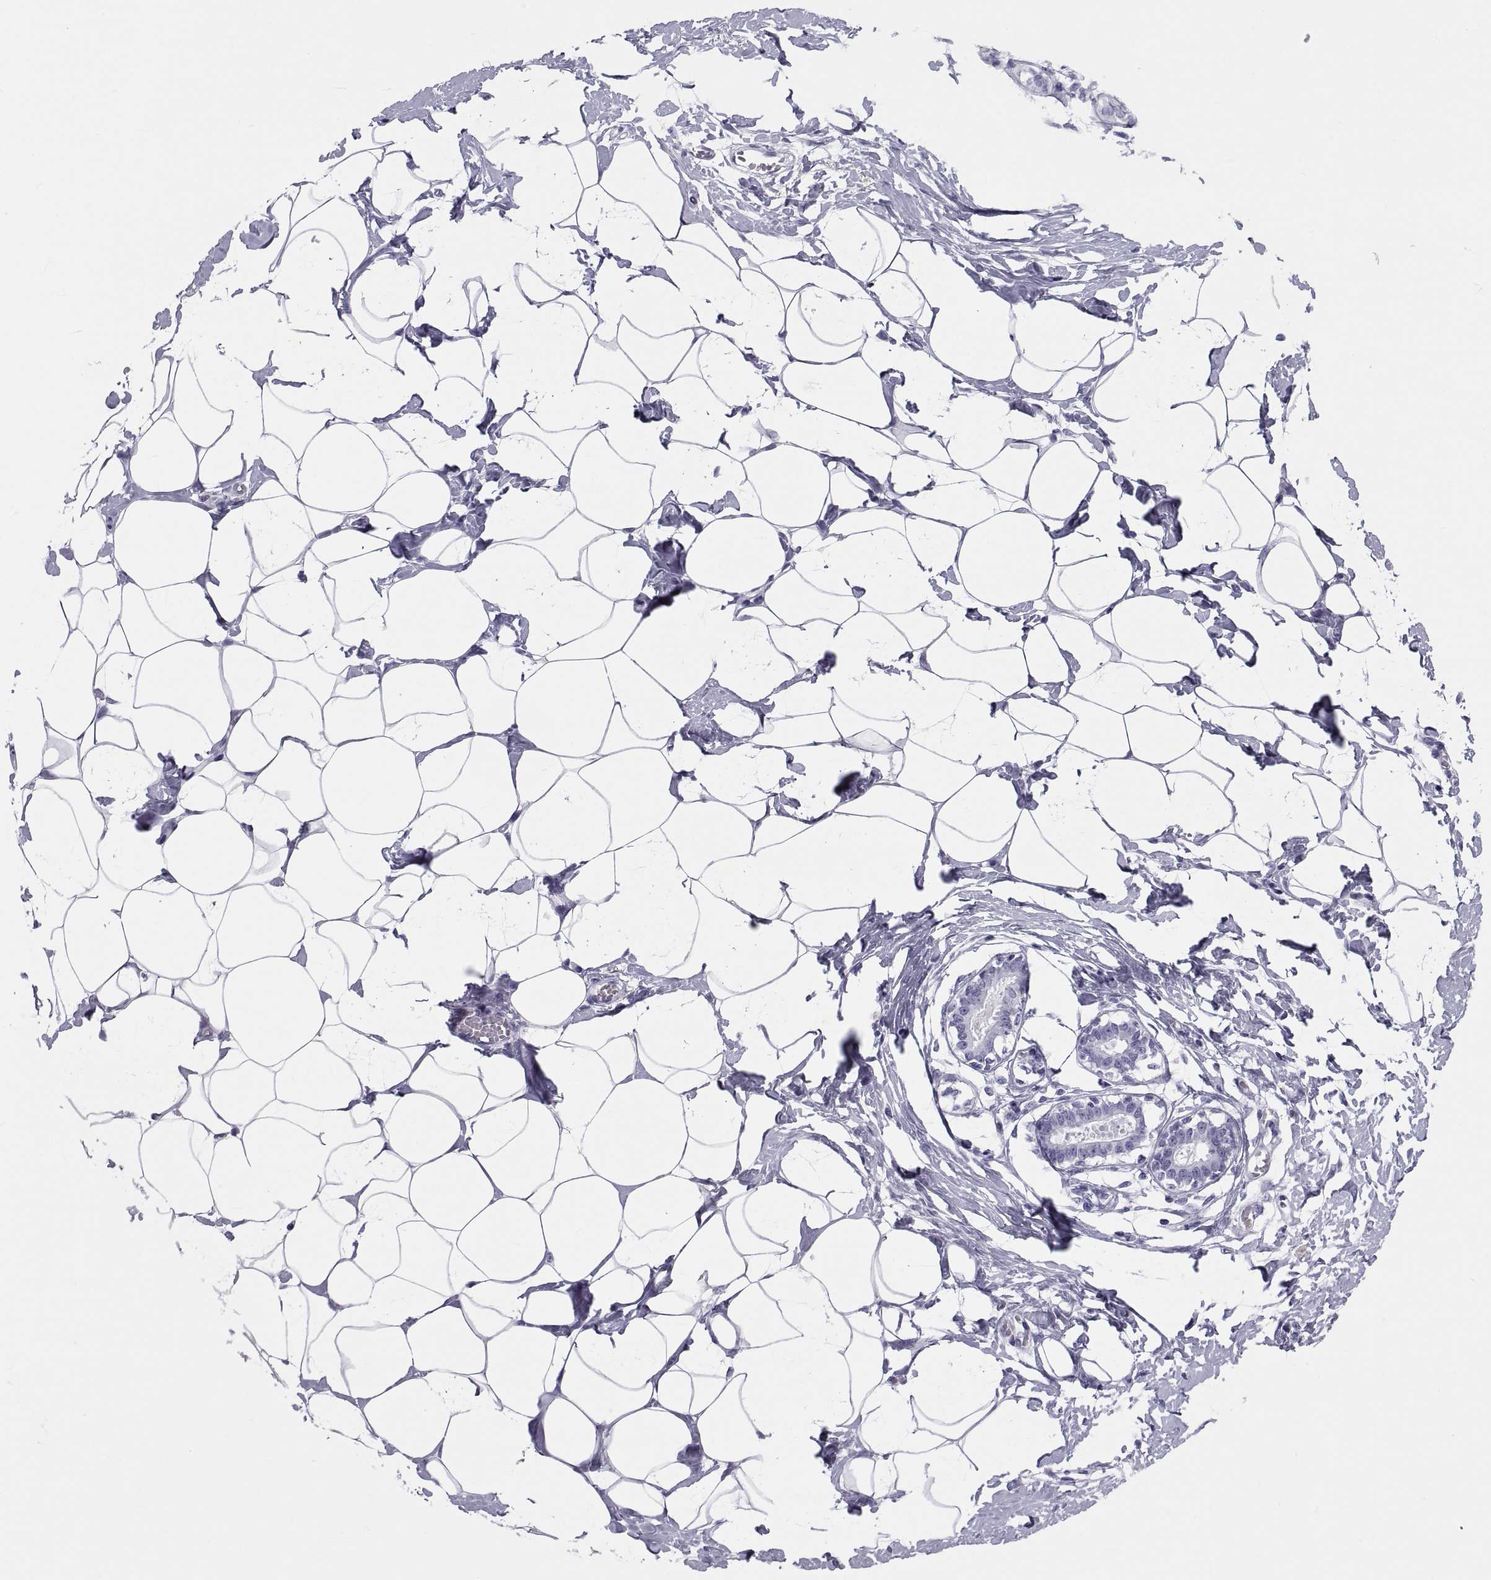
{"staining": {"intensity": "negative", "quantity": "none", "location": "none"}, "tissue": "breast", "cell_type": "Adipocytes", "image_type": "normal", "snomed": [{"axis": "morphology", "description": "Normal tissue, NOS"}, {"axis": "morphology", "description": "Lobular carcinoma, in situ"}, {"axis": "topography", "description": "Breast"}], "caption": "Adipocytes show no significant protein positivity in normal breast. Brightfield microscopy of immunohistochemistry (IHC) stained with DAB (brown) and hematoxylin (blue), captured at high magnification.", "gene": "DEFB129", "patient": {"sex": "female", "age": 35}}